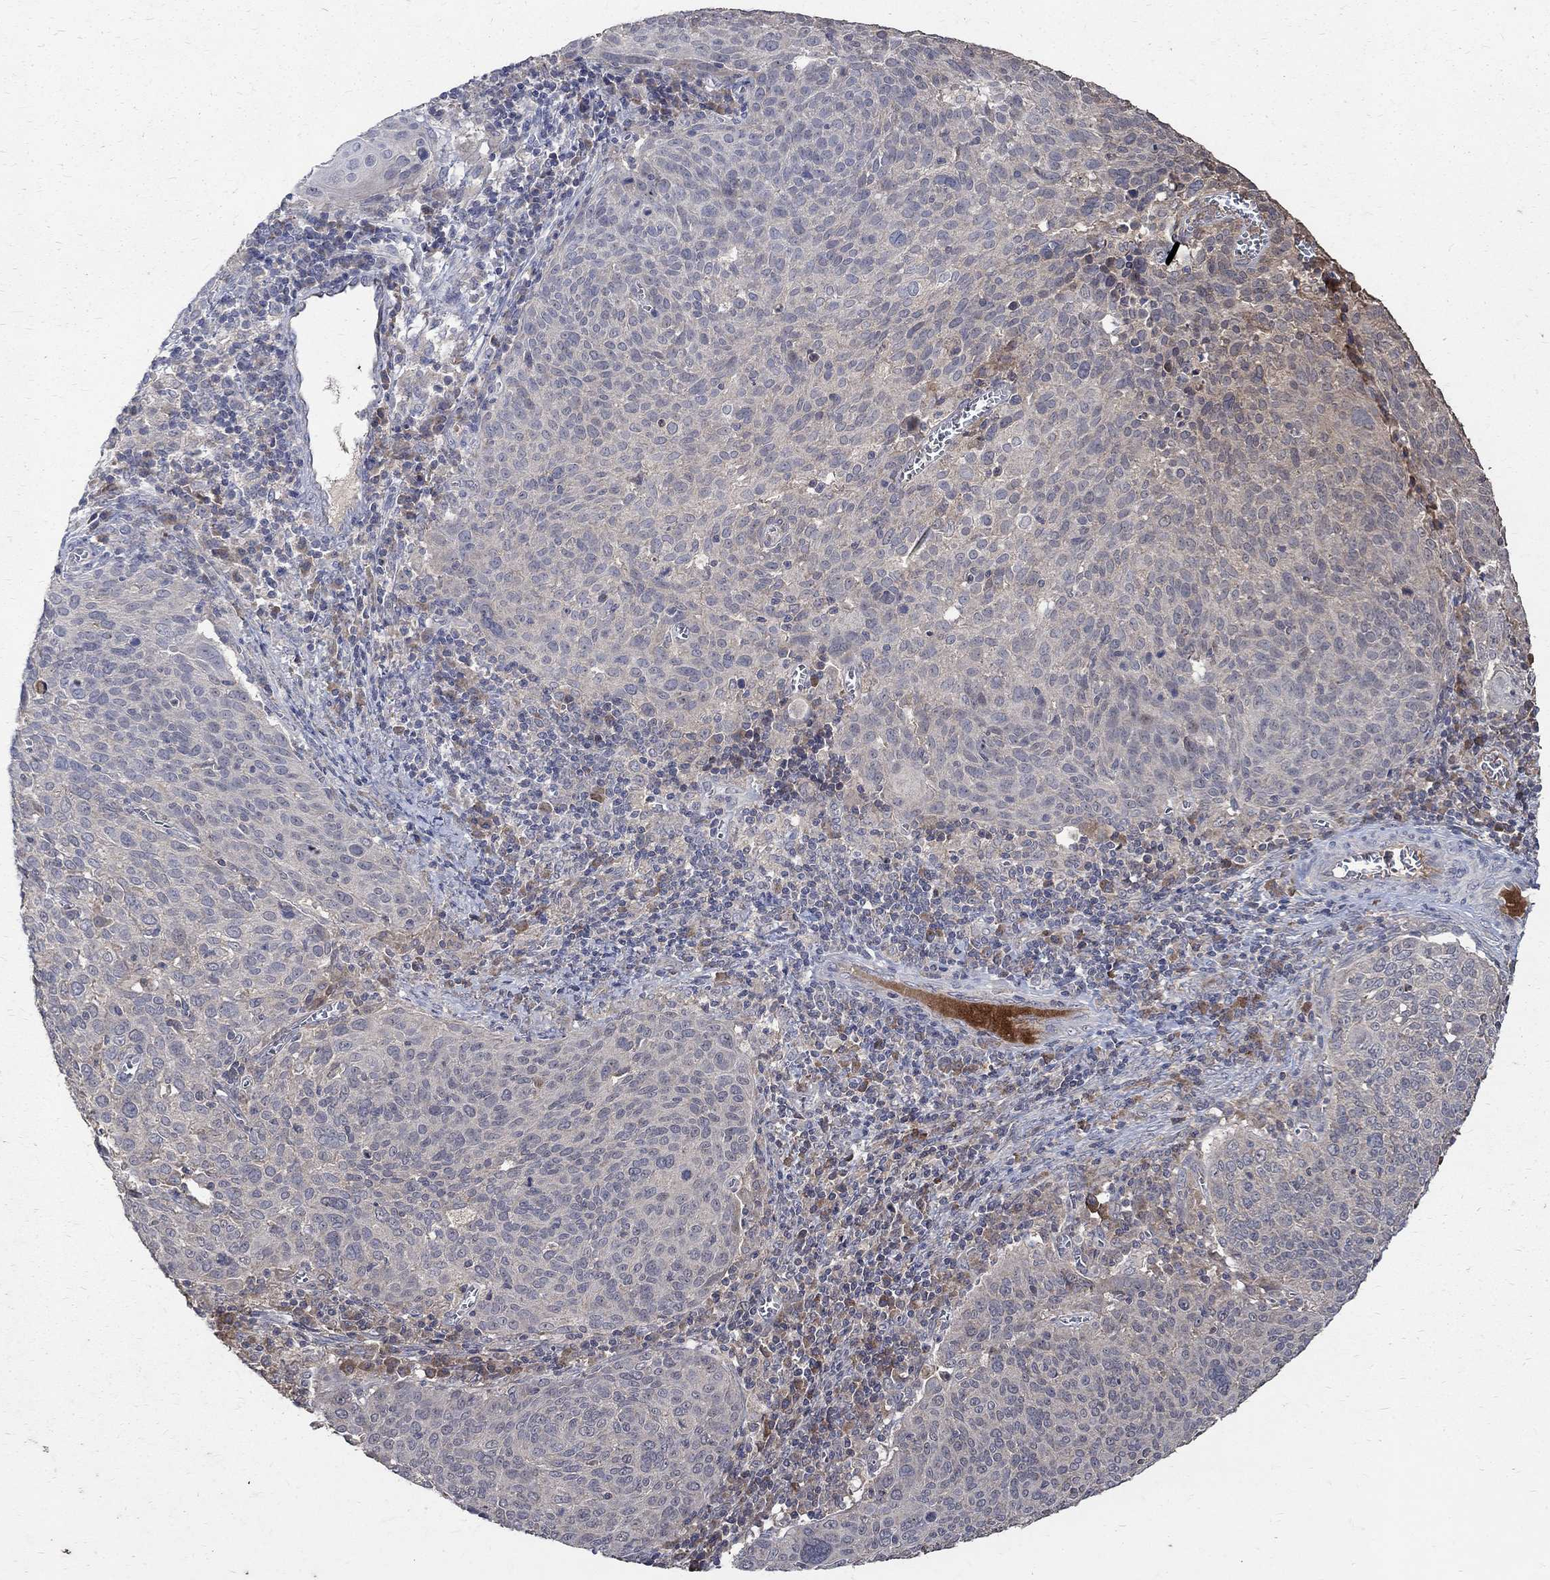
{"staining": {"intensity": "weak", "quantity": "<25%", "location": "cytoplasmic/membranous"}, "tissue": "cervical cancer", "cell_type": "Tumor cells", "image_type": "cancer", "snomed": [{"axis": "morphology", "description": "Squamous cell carcinoma, NOS"}, {"axis": "topography", "description": "Cervix"}], "caption": "A high-resolution histopathology image shows IHC staining of squamous cell carcinoma (cervical), which demonstrates no significant positivity in tumor cells. (DAB immunohistochemistry (IHC), high magnification).", "gene": "C17orf75", "patient": {"sex": "female", "age": 39}}